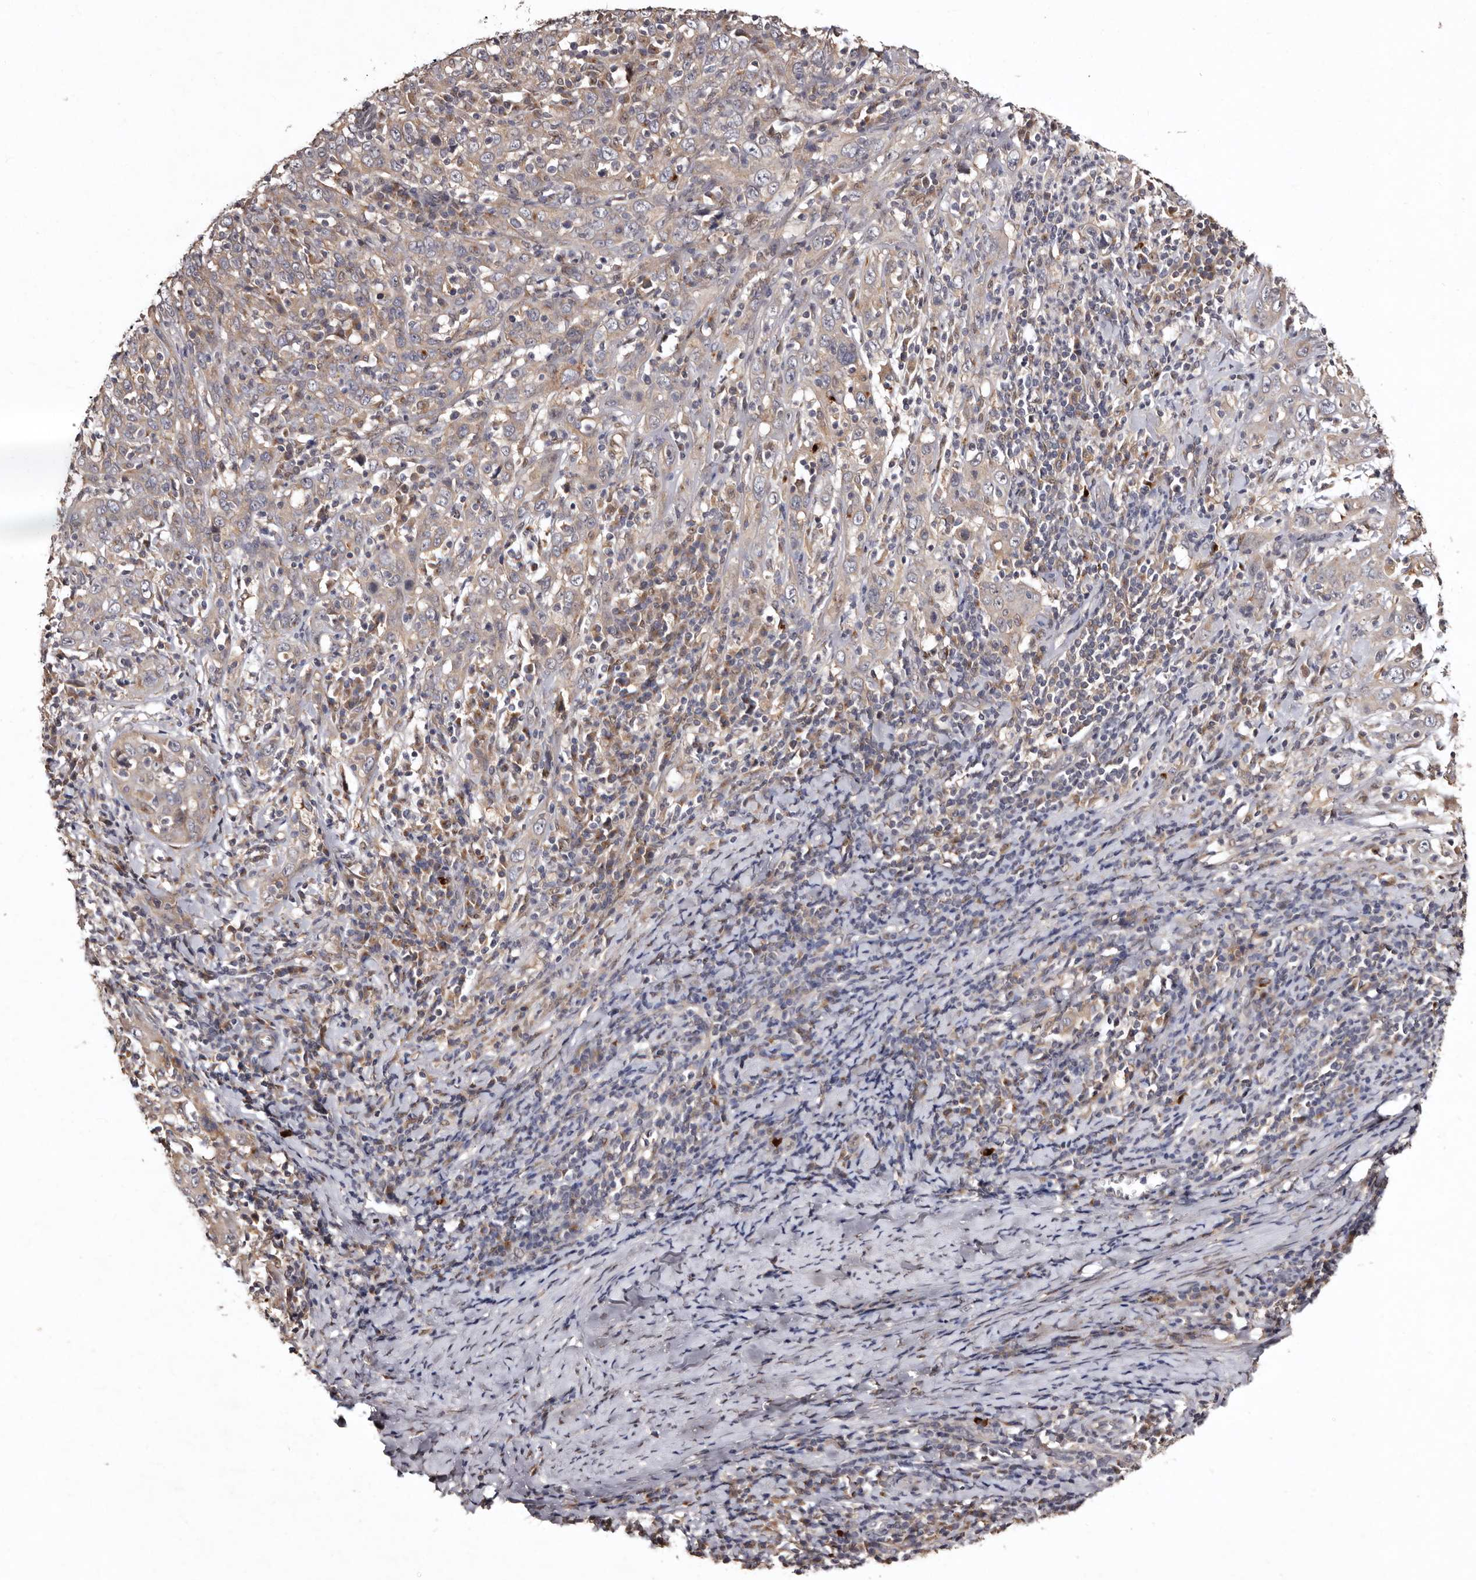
{"staining": {"intensity": "weak", "quantity": "<25%", "location": "cytoplasmic/membranous"}, "tissue": "cervical cancer", "cell_type": "Tumor cells", "image_type": "cancer", "snomed": [{"axis": "morphology", "description": "Squamous cell carcinoma, NOS"}, {"axis": "topography", "description": "Cervix"}], "caption": "High magnification brightfield microscopy of cervical cancer stained with DAB (3,3'-diaminobenzidine) (brown) and counterstained with hematoxylin (blue): tumor cells show no significant positivity. (DAB (3,3'-diaminobenzidine) immunohistochemistry, high magnification).", "gene": "FAM91A1", "patient": {"sex": "female", "age": 46}}